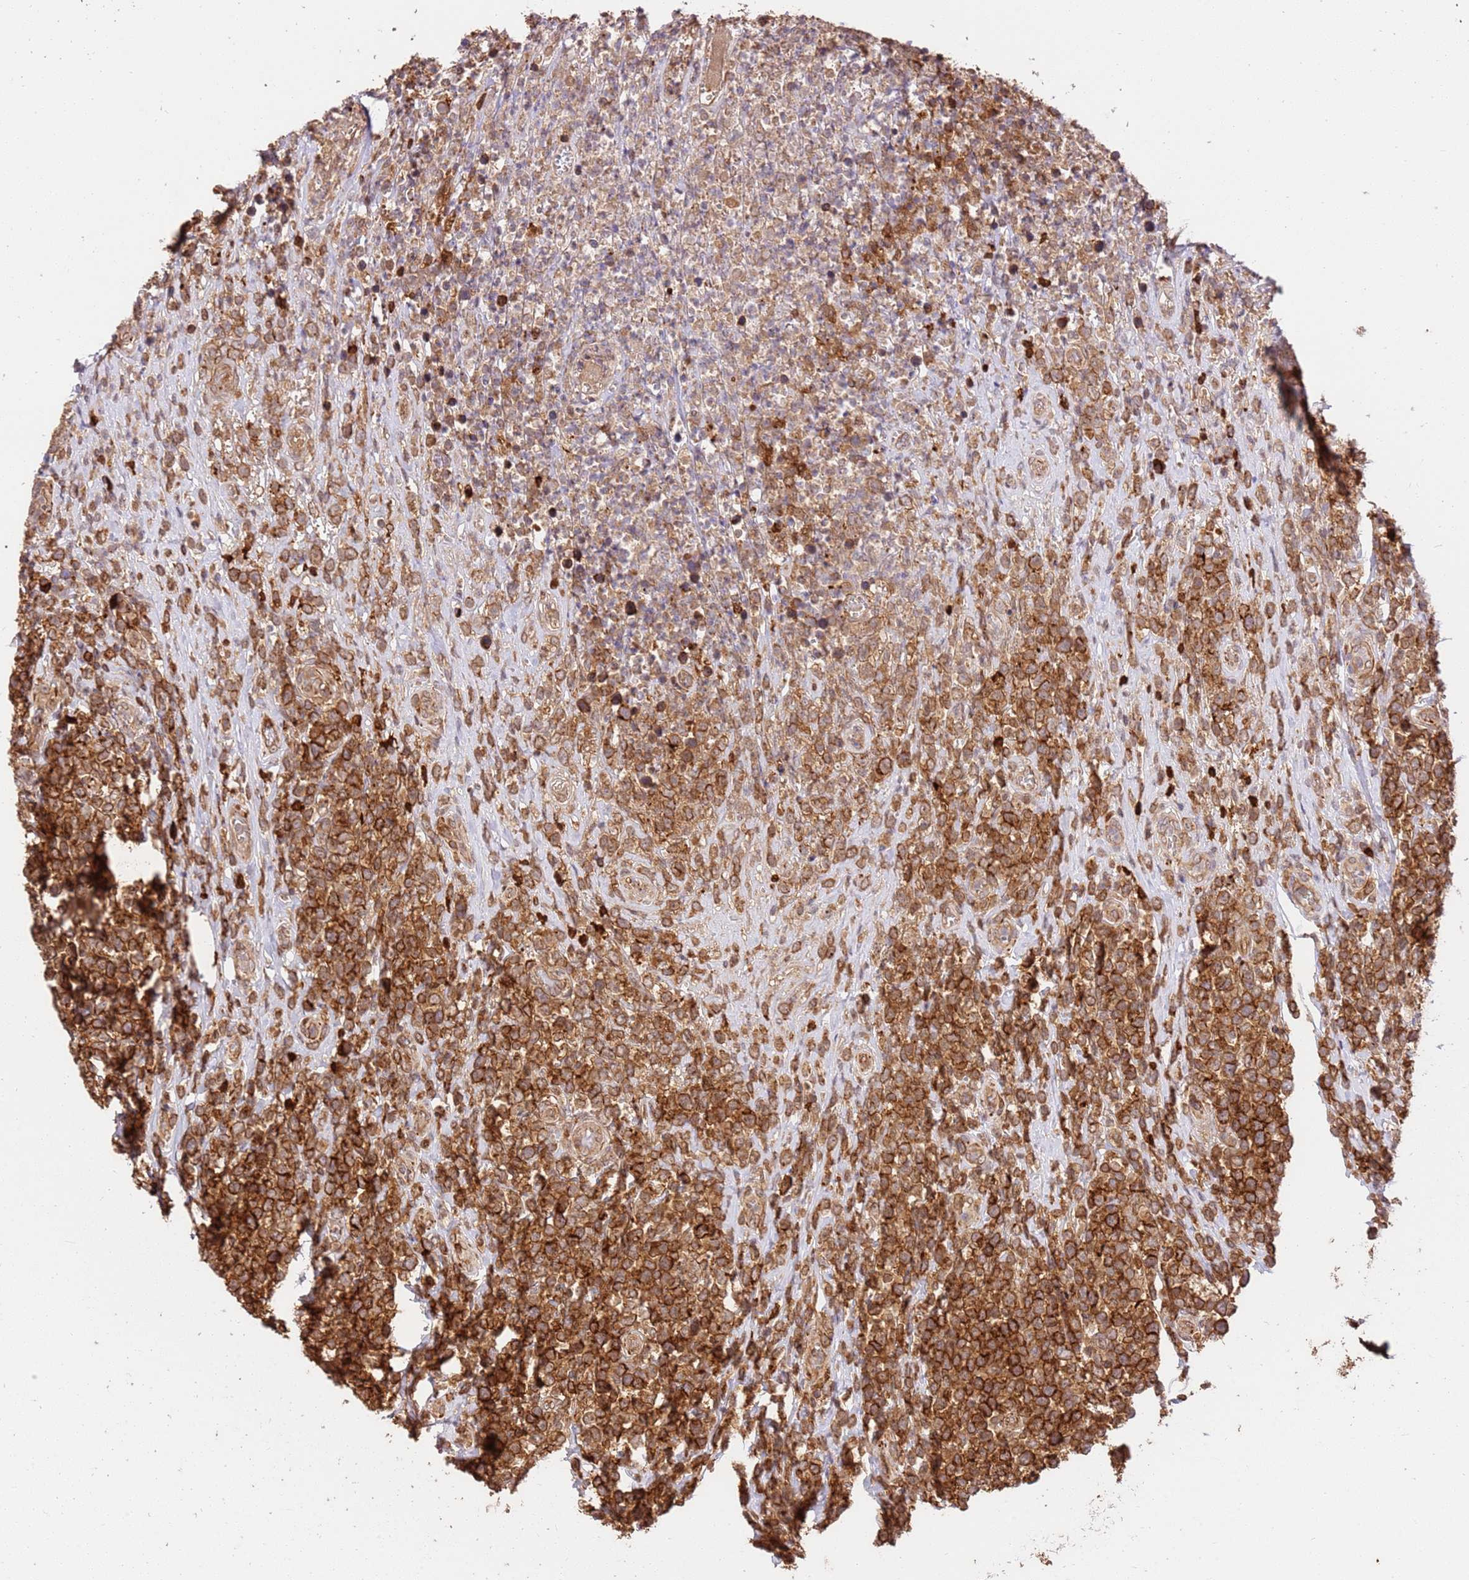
{"staining": {"intensity": "moderate", "quantity": ">75%", "location": "cytoplasmic/membranous"}, "tissue": "lymphoma", "cell_type": "Tumor cells", "image_type": "cancer", "snomed": [{"axis": "morphology", "description": "Malignant lymphoma, non-Hodgkin's type, High grade"}, {"axis": "topography", "description": "Soft tissue"}], "caption": "Immunohistochemistry (IHC) micrograph of human high-grade malignant lymphoma, non-Hodgkin's type stained for a protein (brown), which reveals medium levels of moderate cytoplasmic/membranous positivity in about >75% of tumor cells.", "gene": "KATNAL2", "patient": {"sex": "female", "age": 56}}